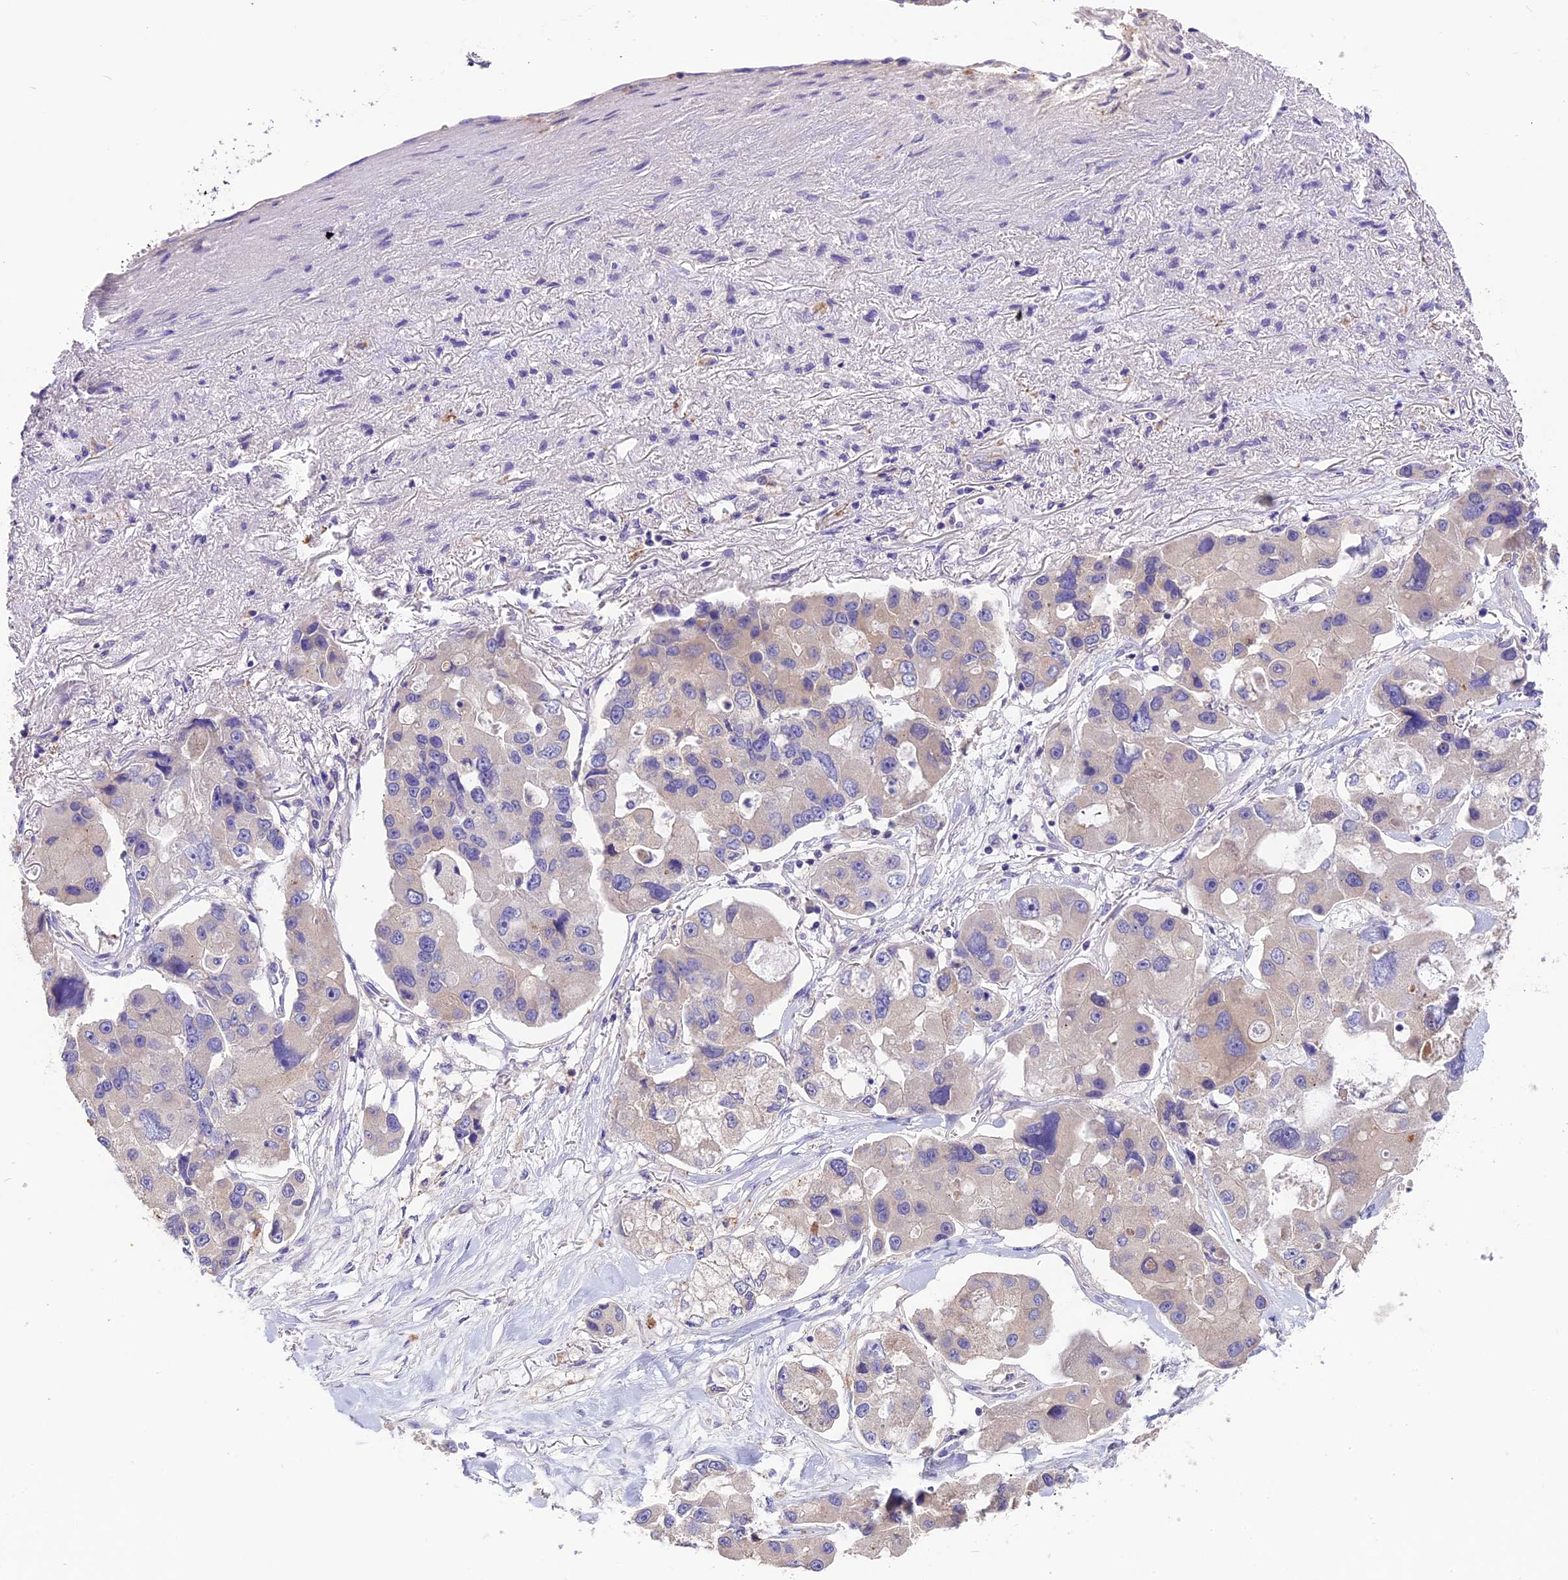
{"staining": {"intensity": "weak", "quantity": "<25%", "location": "cytoplasmic/membranous"}, "tissue": "lung cancer", "cell_type": "Tumor cells", "image_type": "cancer", "snomed": [{"axis": "morphology", "description": "Adenocarcinoma, NOS"}, {"axis": "topography", "description": "Lung"}], "caption": "A micrograph of human lung cancer (adenocarcinoma) is negative for staining in tumor cells. Brightfield microscopy of immunohistochemistry stained with DAB (3,3'-diaminobenzidine) (brown) and hematoxylin (blue), captured at high magnification.", "gene": "CD99L2", "patient": {"sex": "female", "age": 54}}